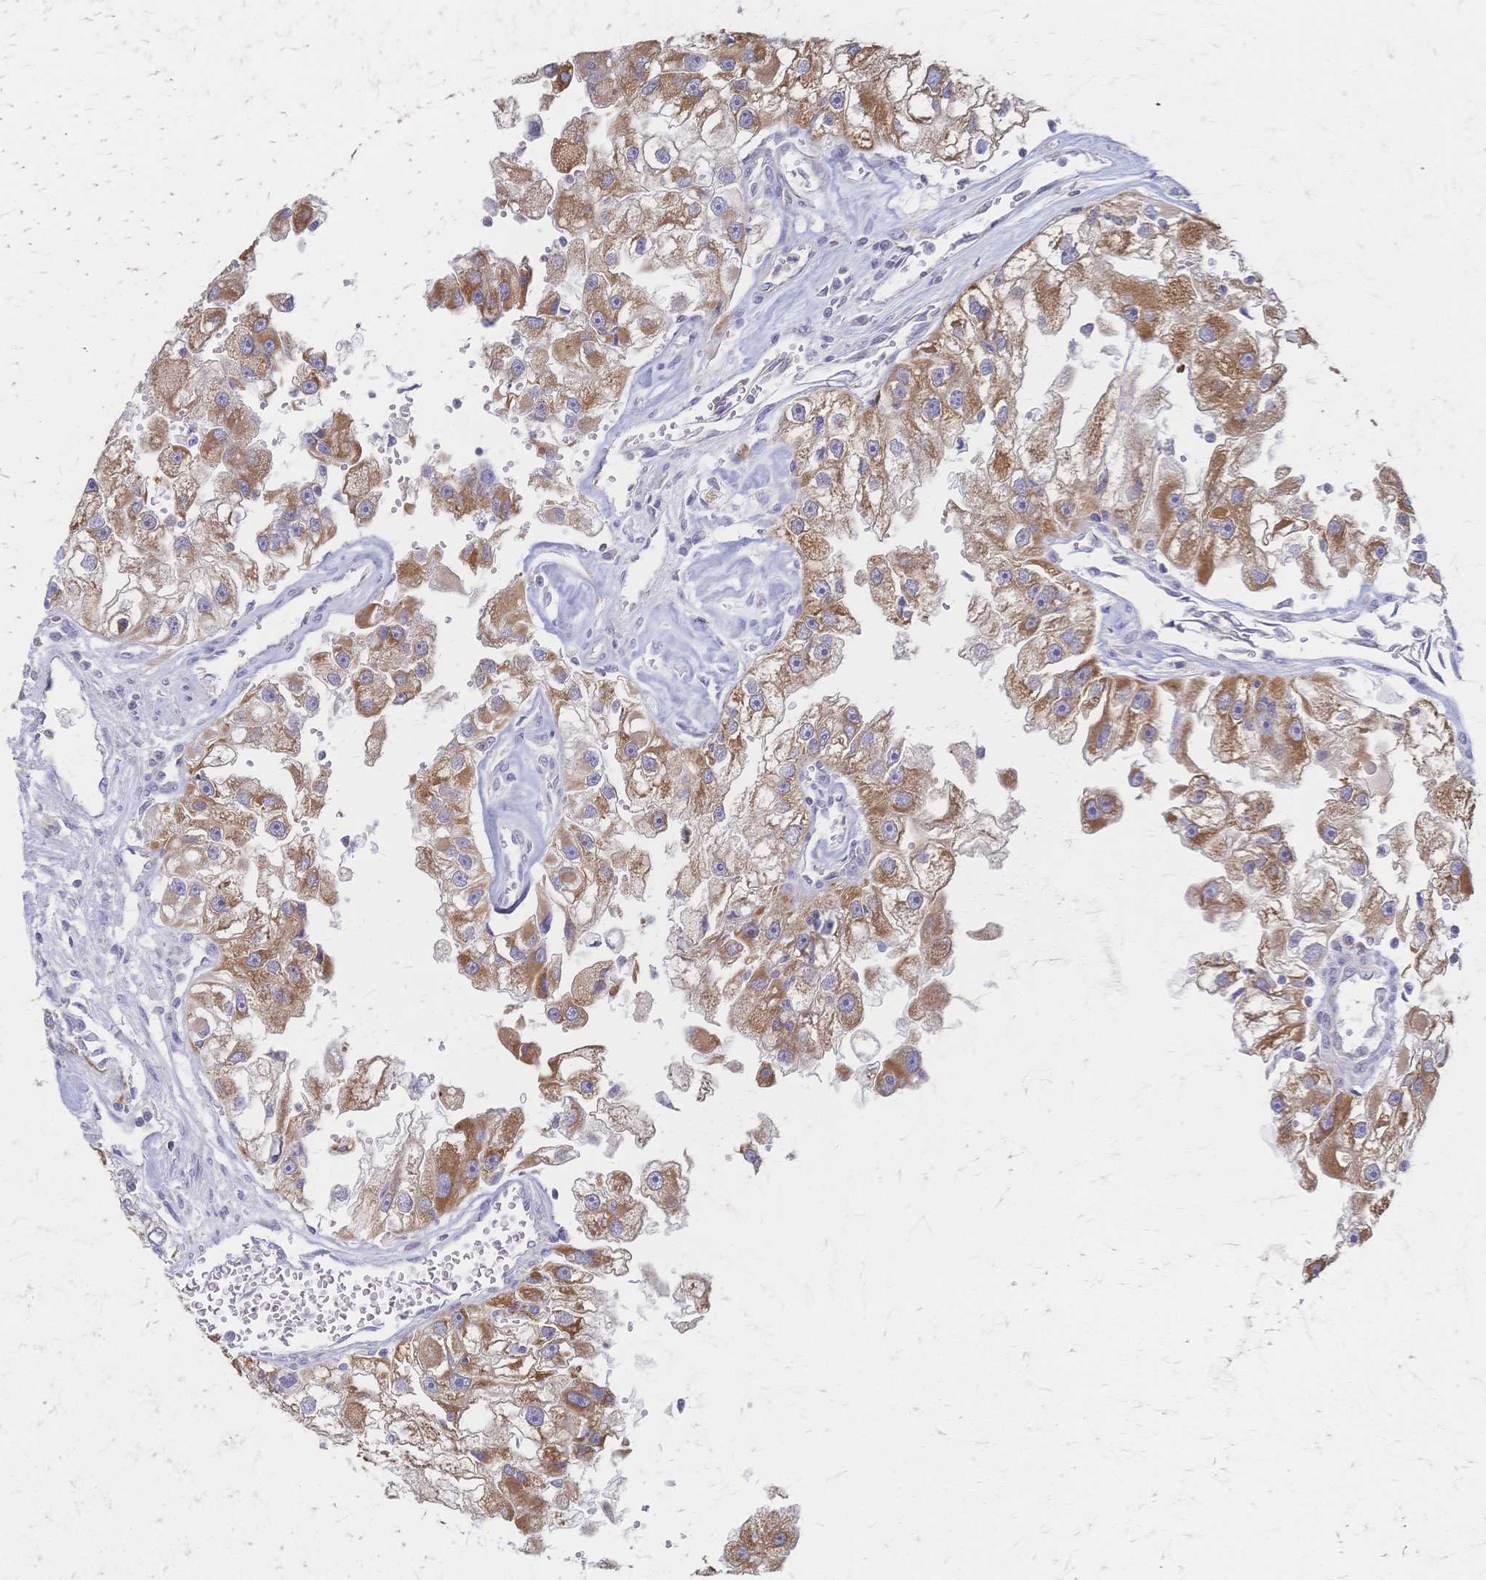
{"staining": {"intensity": "moderate", "quantity": ">75%", "location": "cytoplasmic/membranous"}, "tissue": "renal cancer", "cell_type": "Tumor cells", "image_type": "cancer", "snomed": [{"axis": "morphology", "description": "Adenocarcinoma, NOS"}, {"axis": "topography", "description": "Kidney"}], "caption": "Renal cancer stained with IHC displays moderate cytoplasmic/membranous positivity in approximately >75% of tumor cells.", "gene": "CYB5A", "patient": {"sex": "male", "age": 63}}